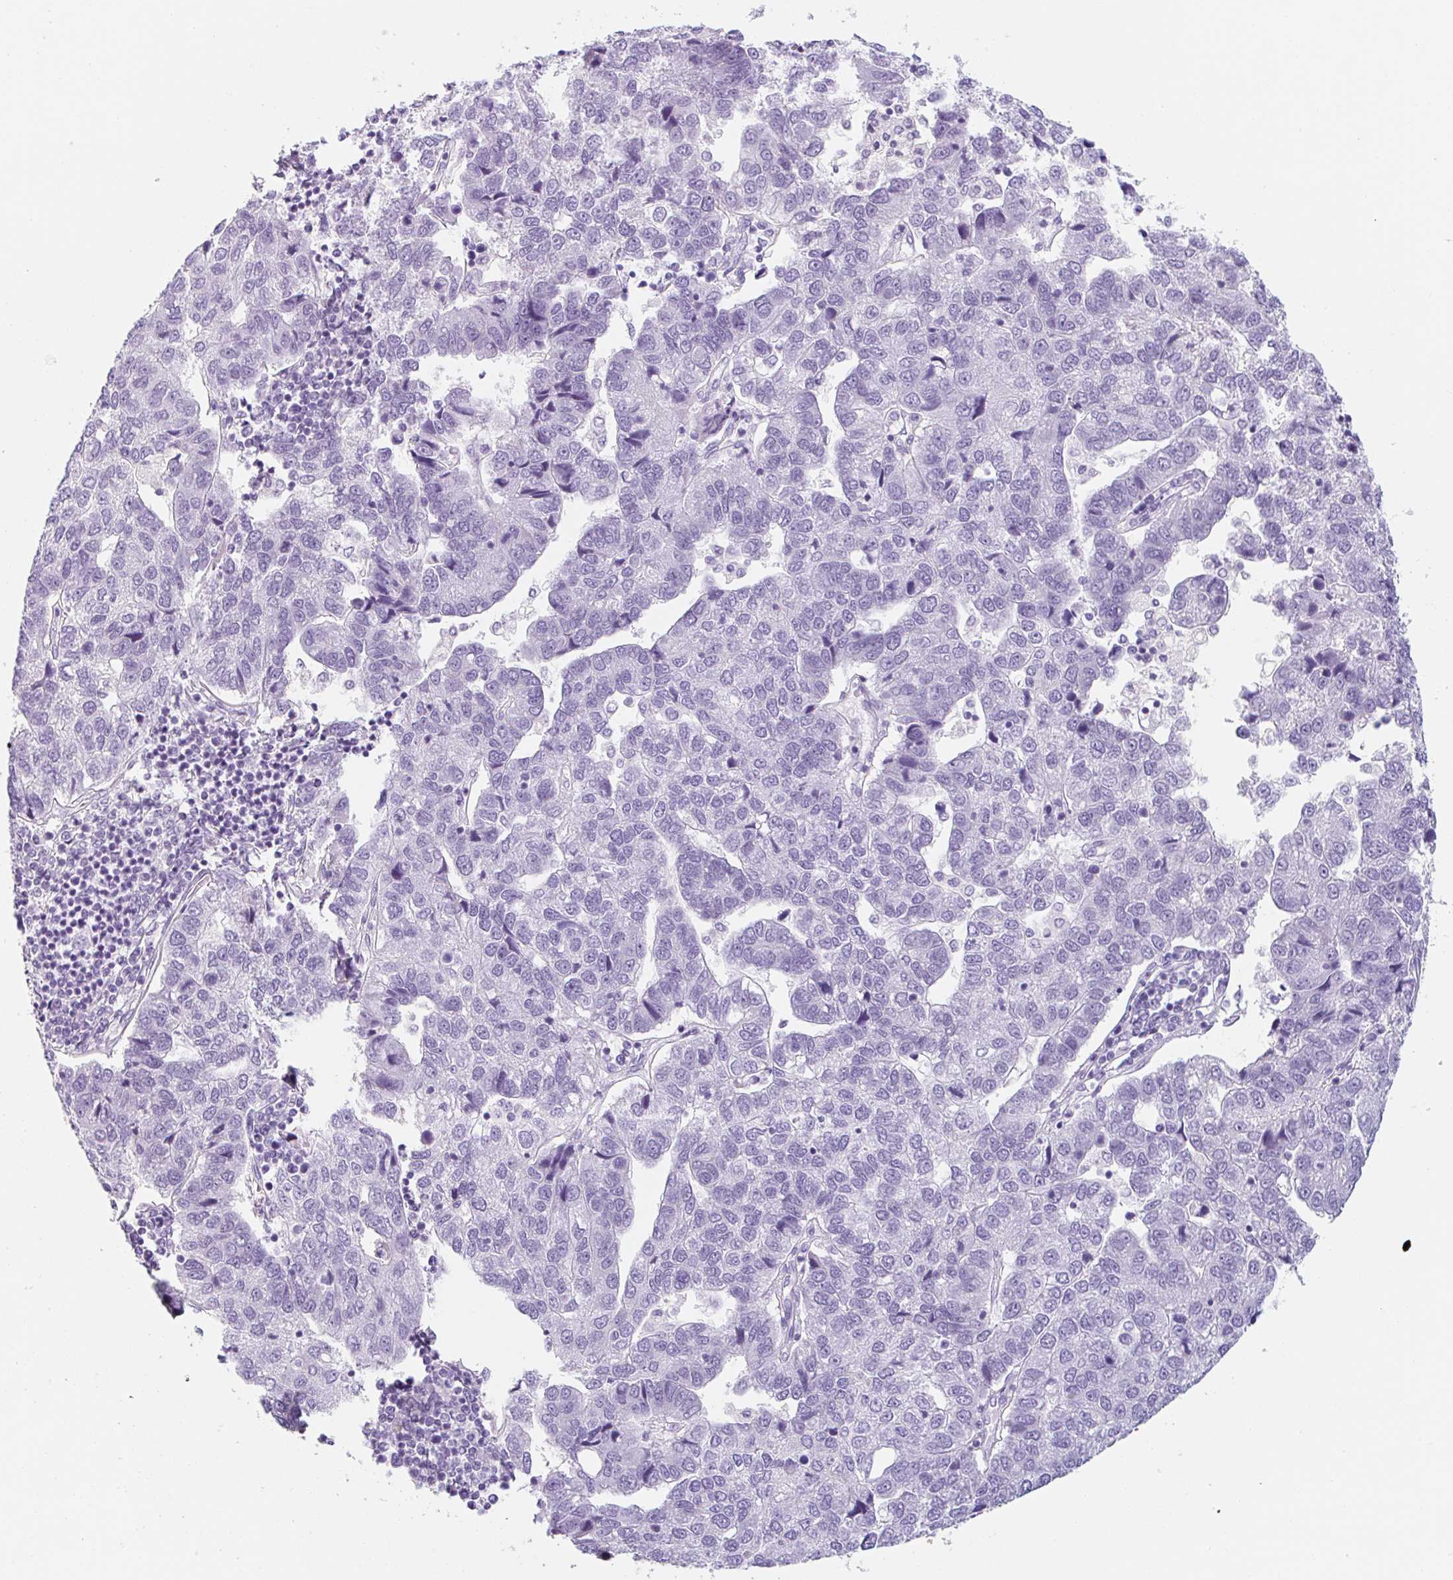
{"staining": {"intensity": "negative", "quantity": "none", "location": "none"}, "tissue": "pancreatic cancer", "cell_type": "Tumor cells", "image_type": "cancer", "snomed": [{"axis": "morphology", "description": "Adenocarcinoma, NOS"}, {"axis": "topography", "description": "Pancreas"}], "caption": "A high-resolution photomicrograph shows IHC staining of adenocarcinoma (pancreatic), which demonstrates no significant expression in tumor cells. (Immunohistochemistry, brightfield microscopy, high magnification).", "gene": "EMC4", "patient": {"sex": "female", "age": 61}}